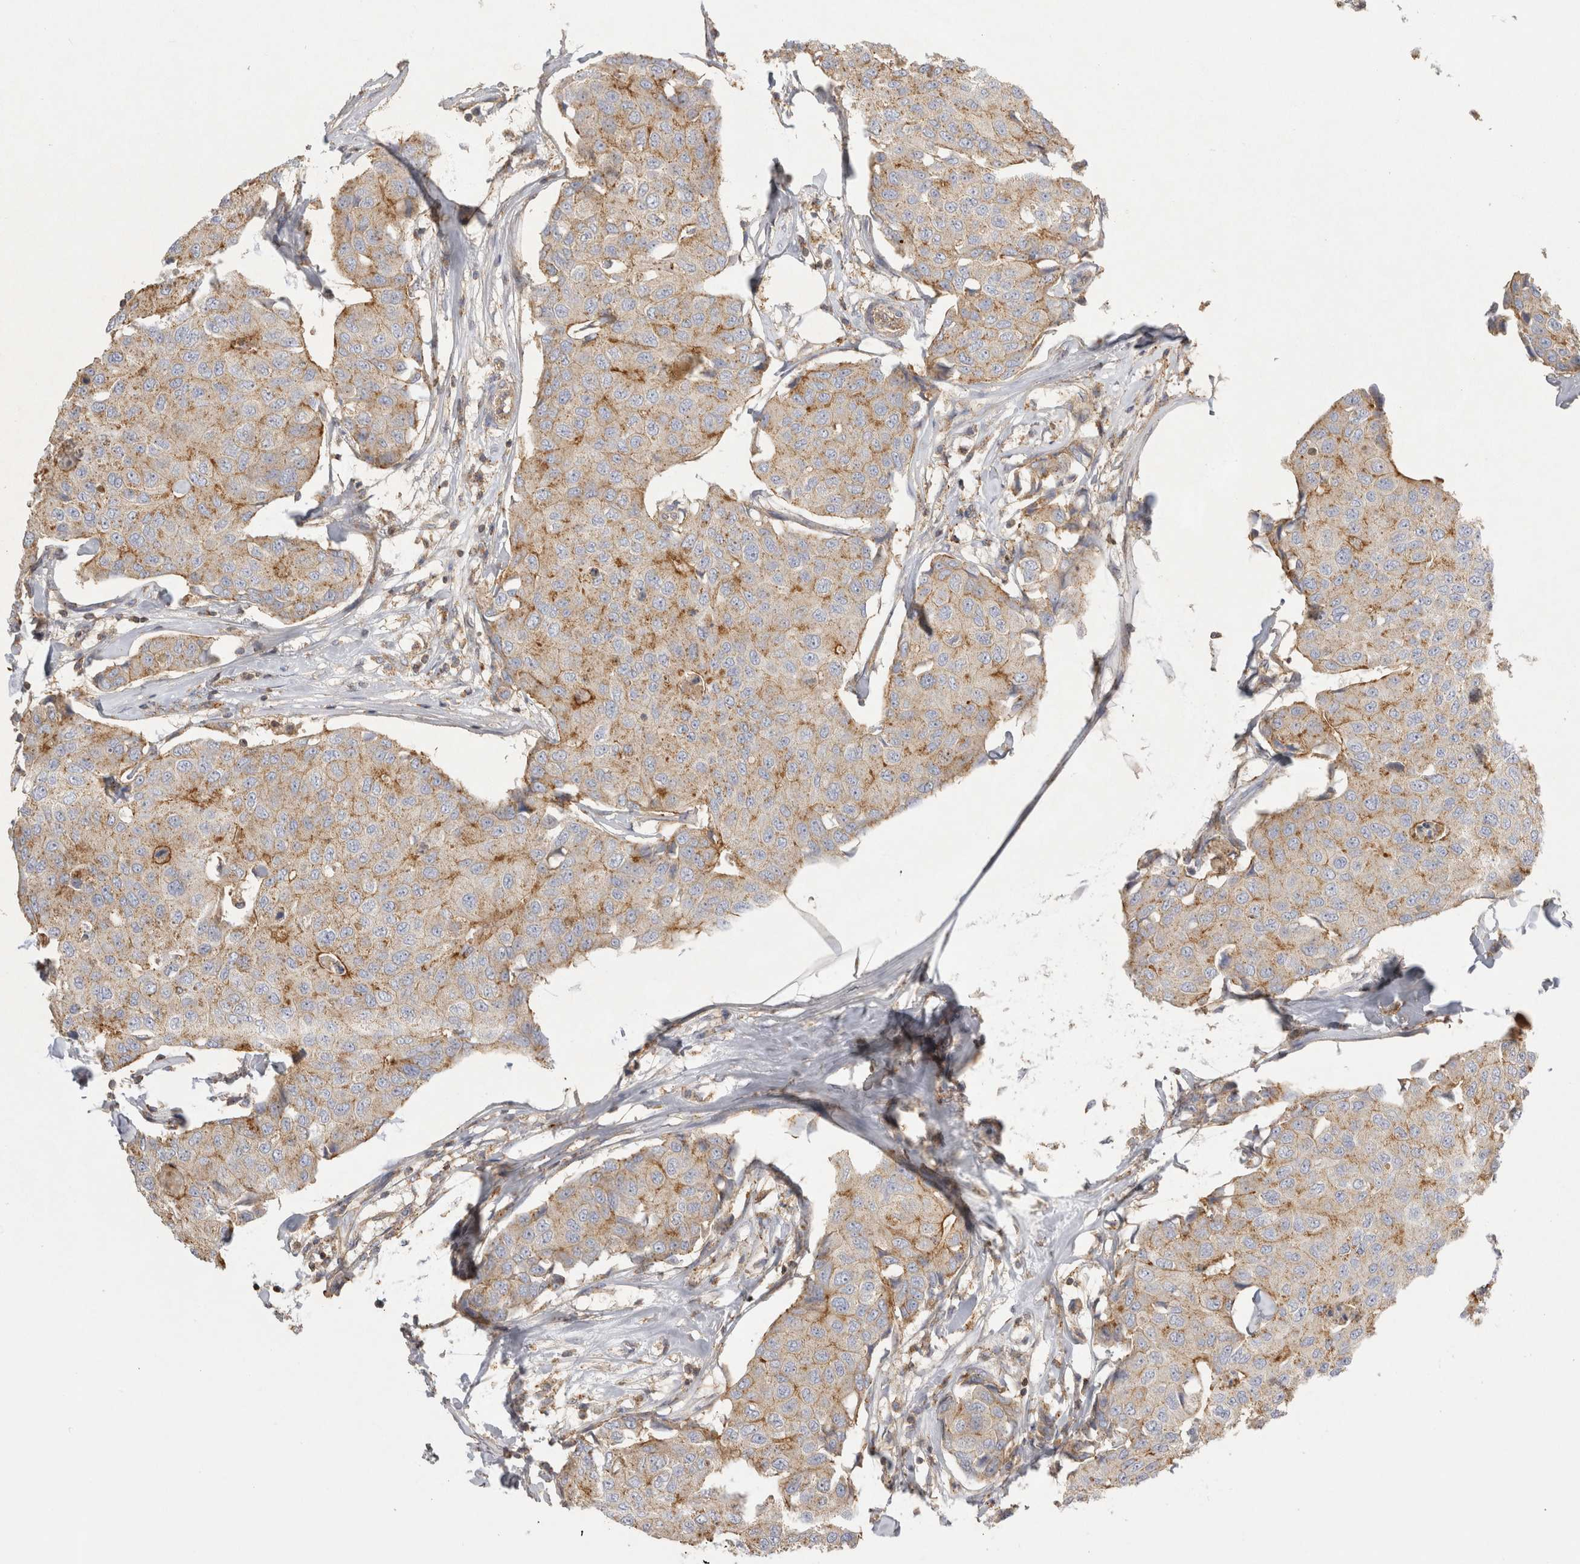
{"staining": {"intensity": "moderate", "quantity": "25%-75%", "location": "cytoplasmic/membranous"}, "tissue": "breast cancer", "cell_type": "Tumor cells", "image_type": "cancer", "snomed": [{"axis": "morphology", "description": "Duct carcinoma"}, {"axis": "topography", "description": "Breast"}], "caption": "A brown stain labels moderate cytoplasmic/membranous positivity of a protein in human breast intraductal carcinoma tumor cells.", "gene": "CHMP6", "patient": {"sex": "female", "age": 80}}